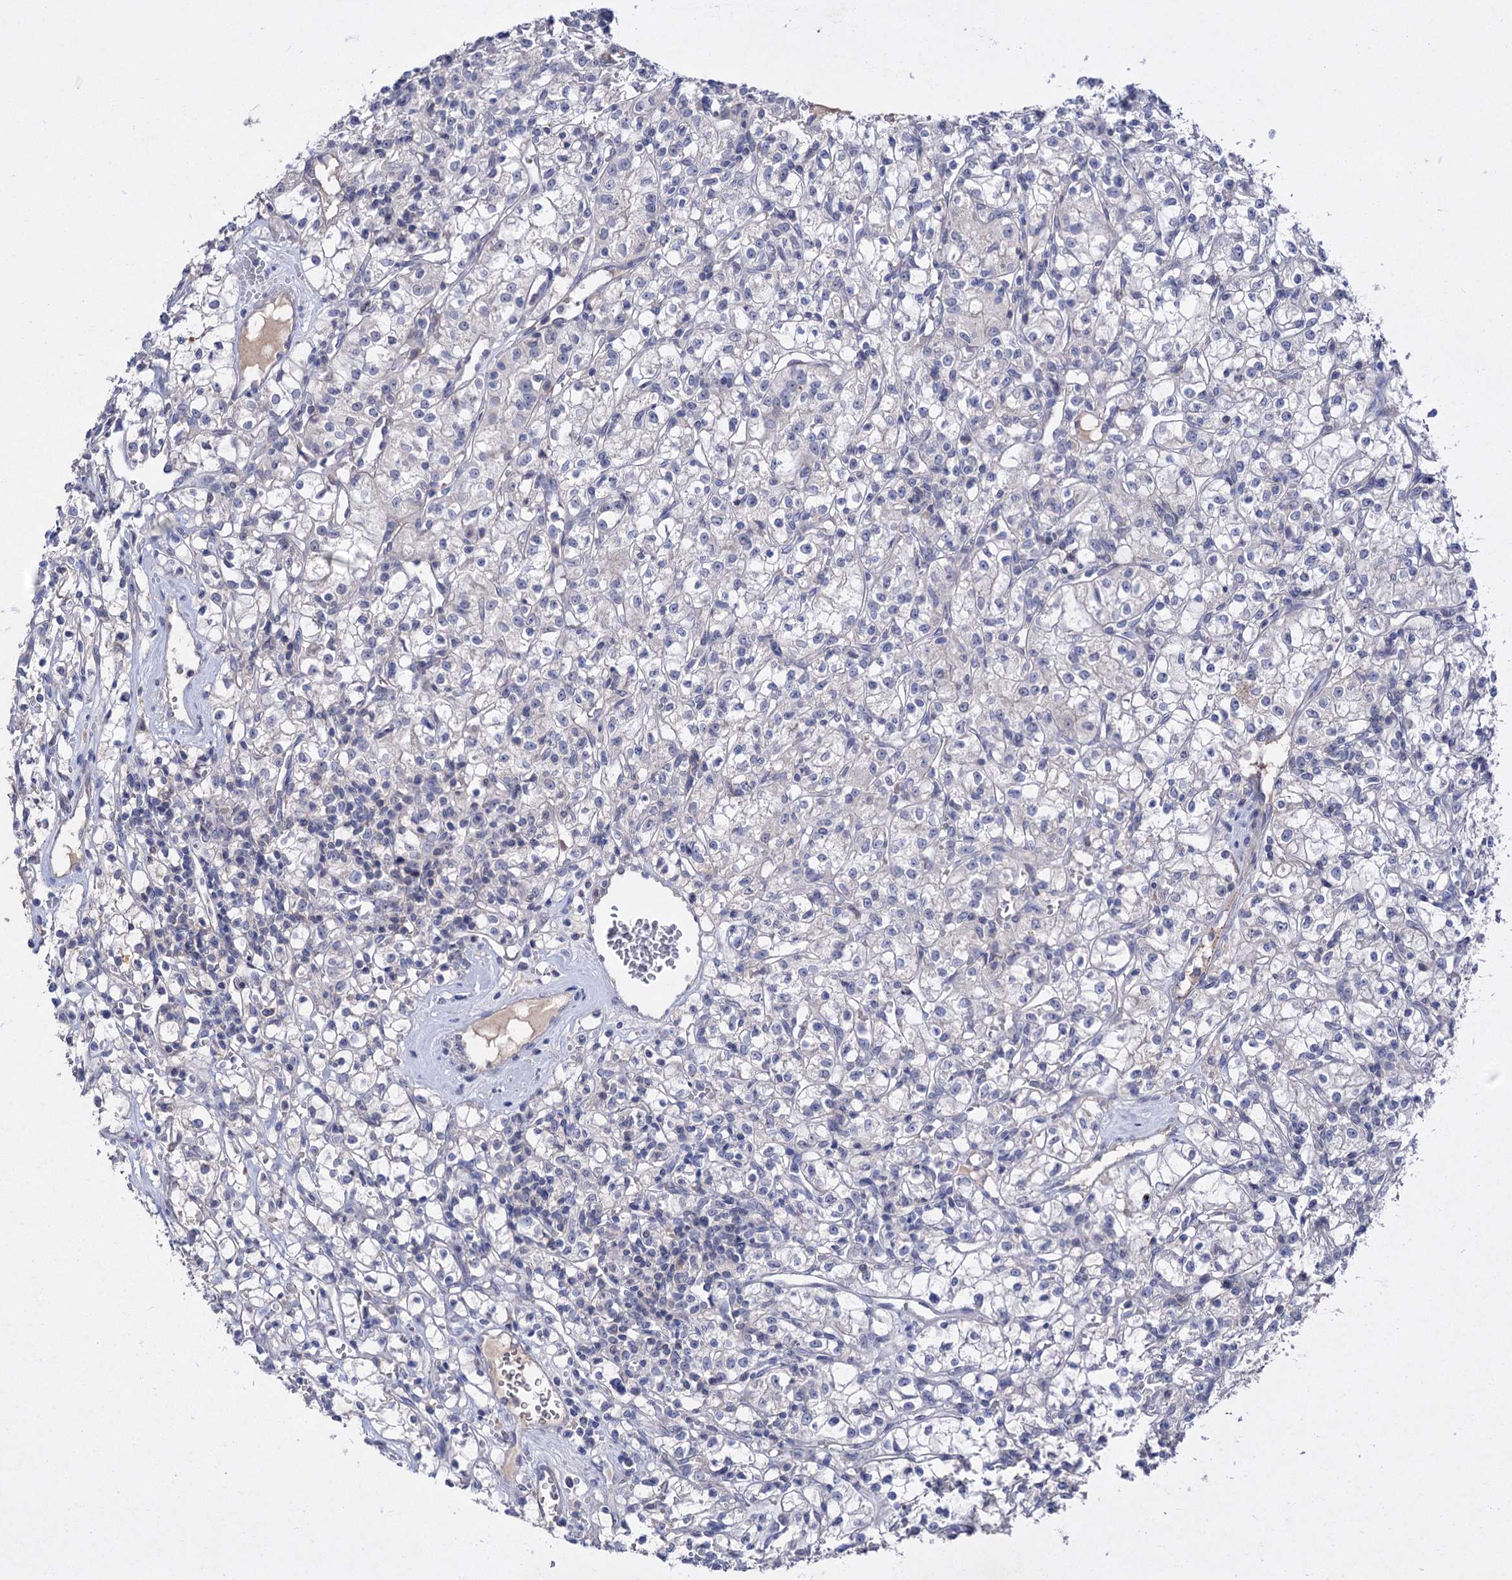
{"staining": {"intensity": "negative", "quantity": "none", "location": "none"}, "tissue": "renal cancer", "cell_type": "Tumor cells", "image_type": "cancer", "snomed": [{"axis": "morphology", "description": "Adenocarcinoma, NOS"}, {"axis": "topography", "description": "Kidney"}], "caption": "A photomicrograph of human adenocarcinoma (renal) is negative for staining in tumor cells.", "gene": "ATP4A", "patient": {"sex": "female", "age": 59}}